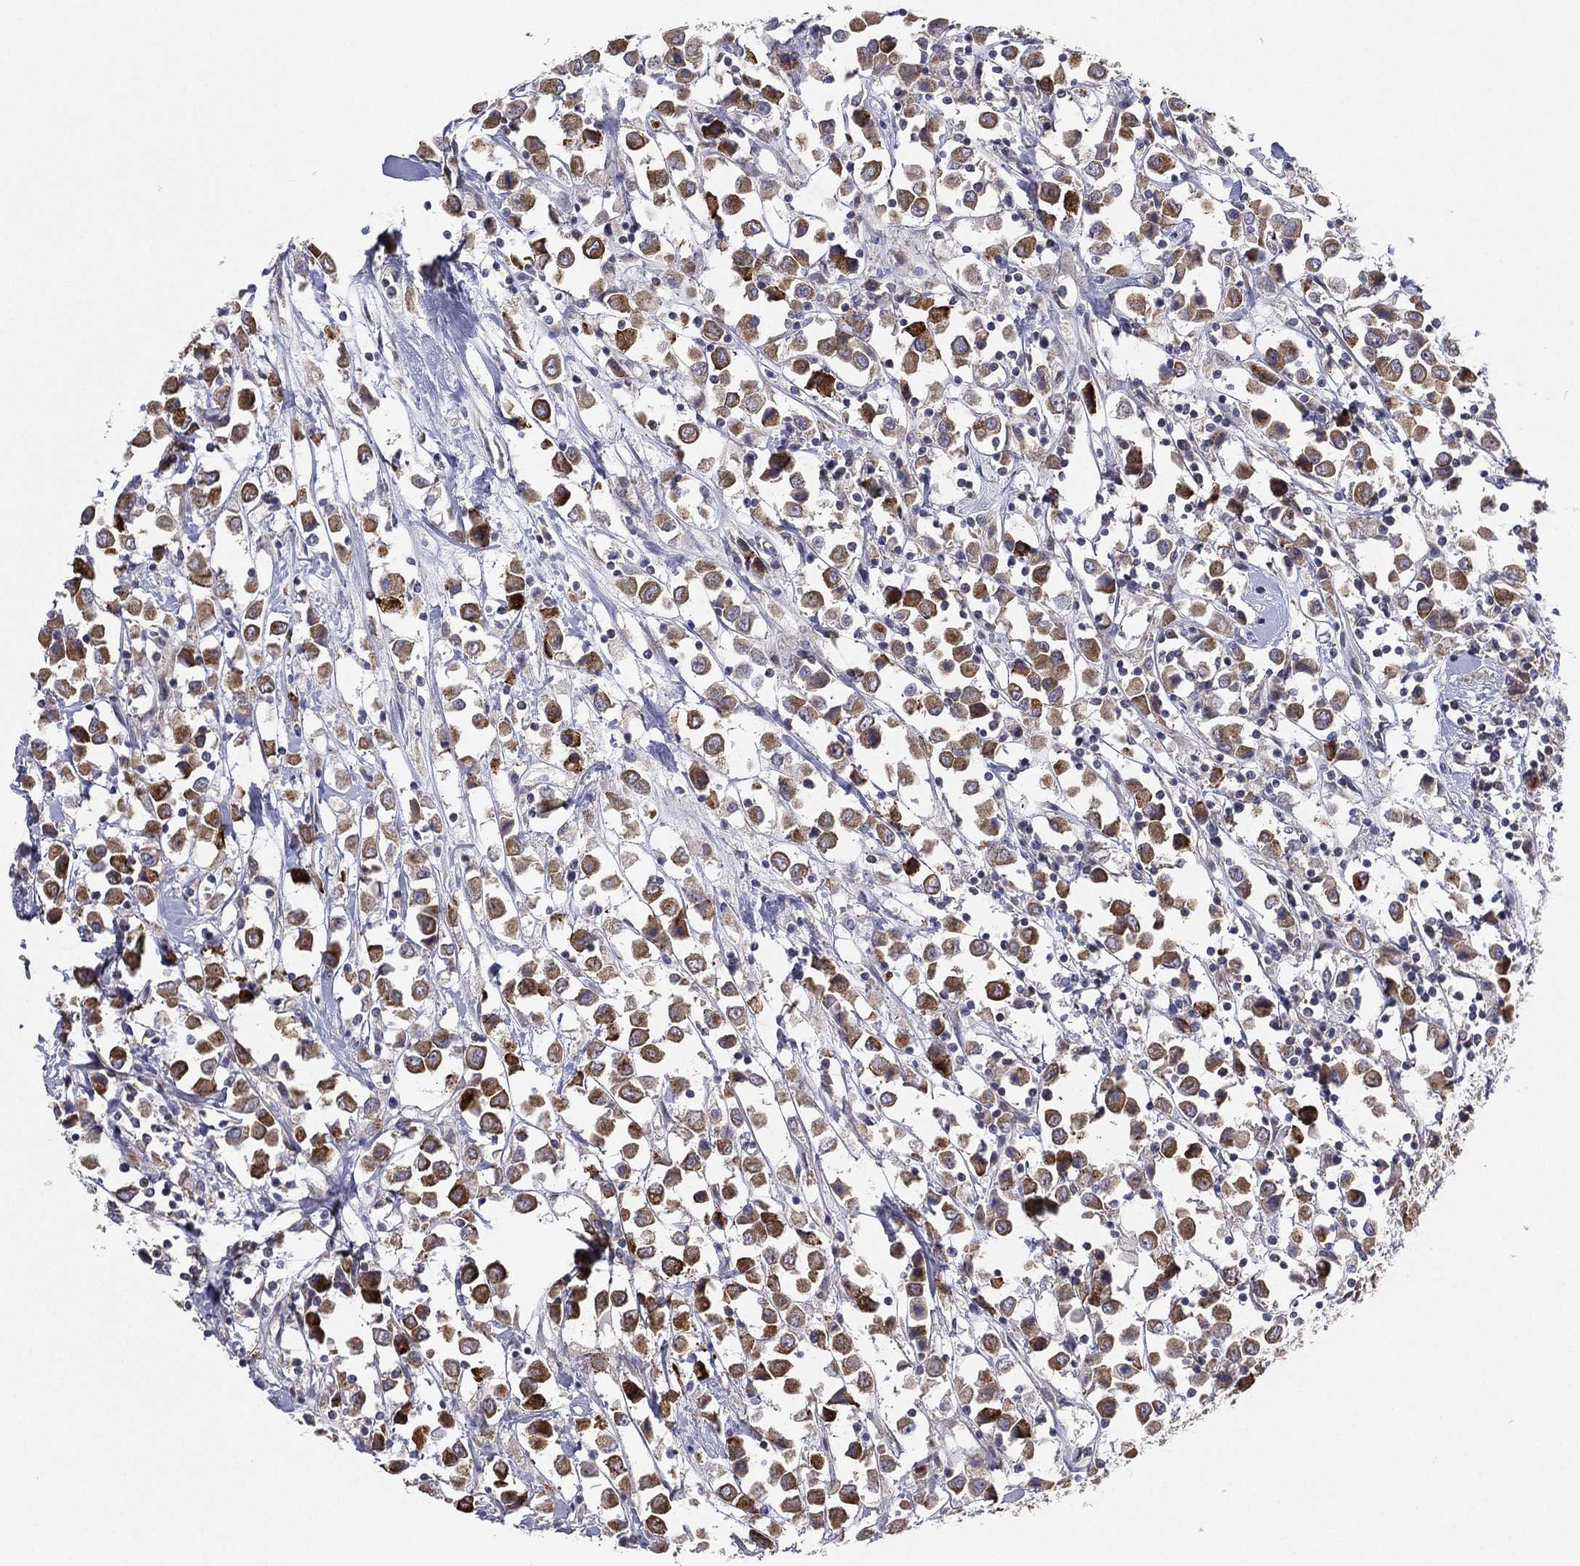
{"staining": {"intensity": "moderate", "quantity": ">75%", "location": "cytoplasmic/membranous"}, "tissue": "breast cancer", "cell_type": "Tumor cells", "image_type": "cancer", "snomed": [{"axis": "morphology", "description": "Duct carcinoma"}, {"axis": "topography", "description": "Breast"}], "caption": "Infiltrating ductal carcinoma (breast) stained with DAB immunohistochemistry (IHC) reveals medium levels of moderate cytoplasmic/membranous positivity in approximately >75% of tumor cells. The protein is stained brown, and the nuclei are stained in blue (DAB IHC with brightfield microscopy, high magnification).", "gene": "KAT14", "patient": {"sex": "female", "age": 61}}